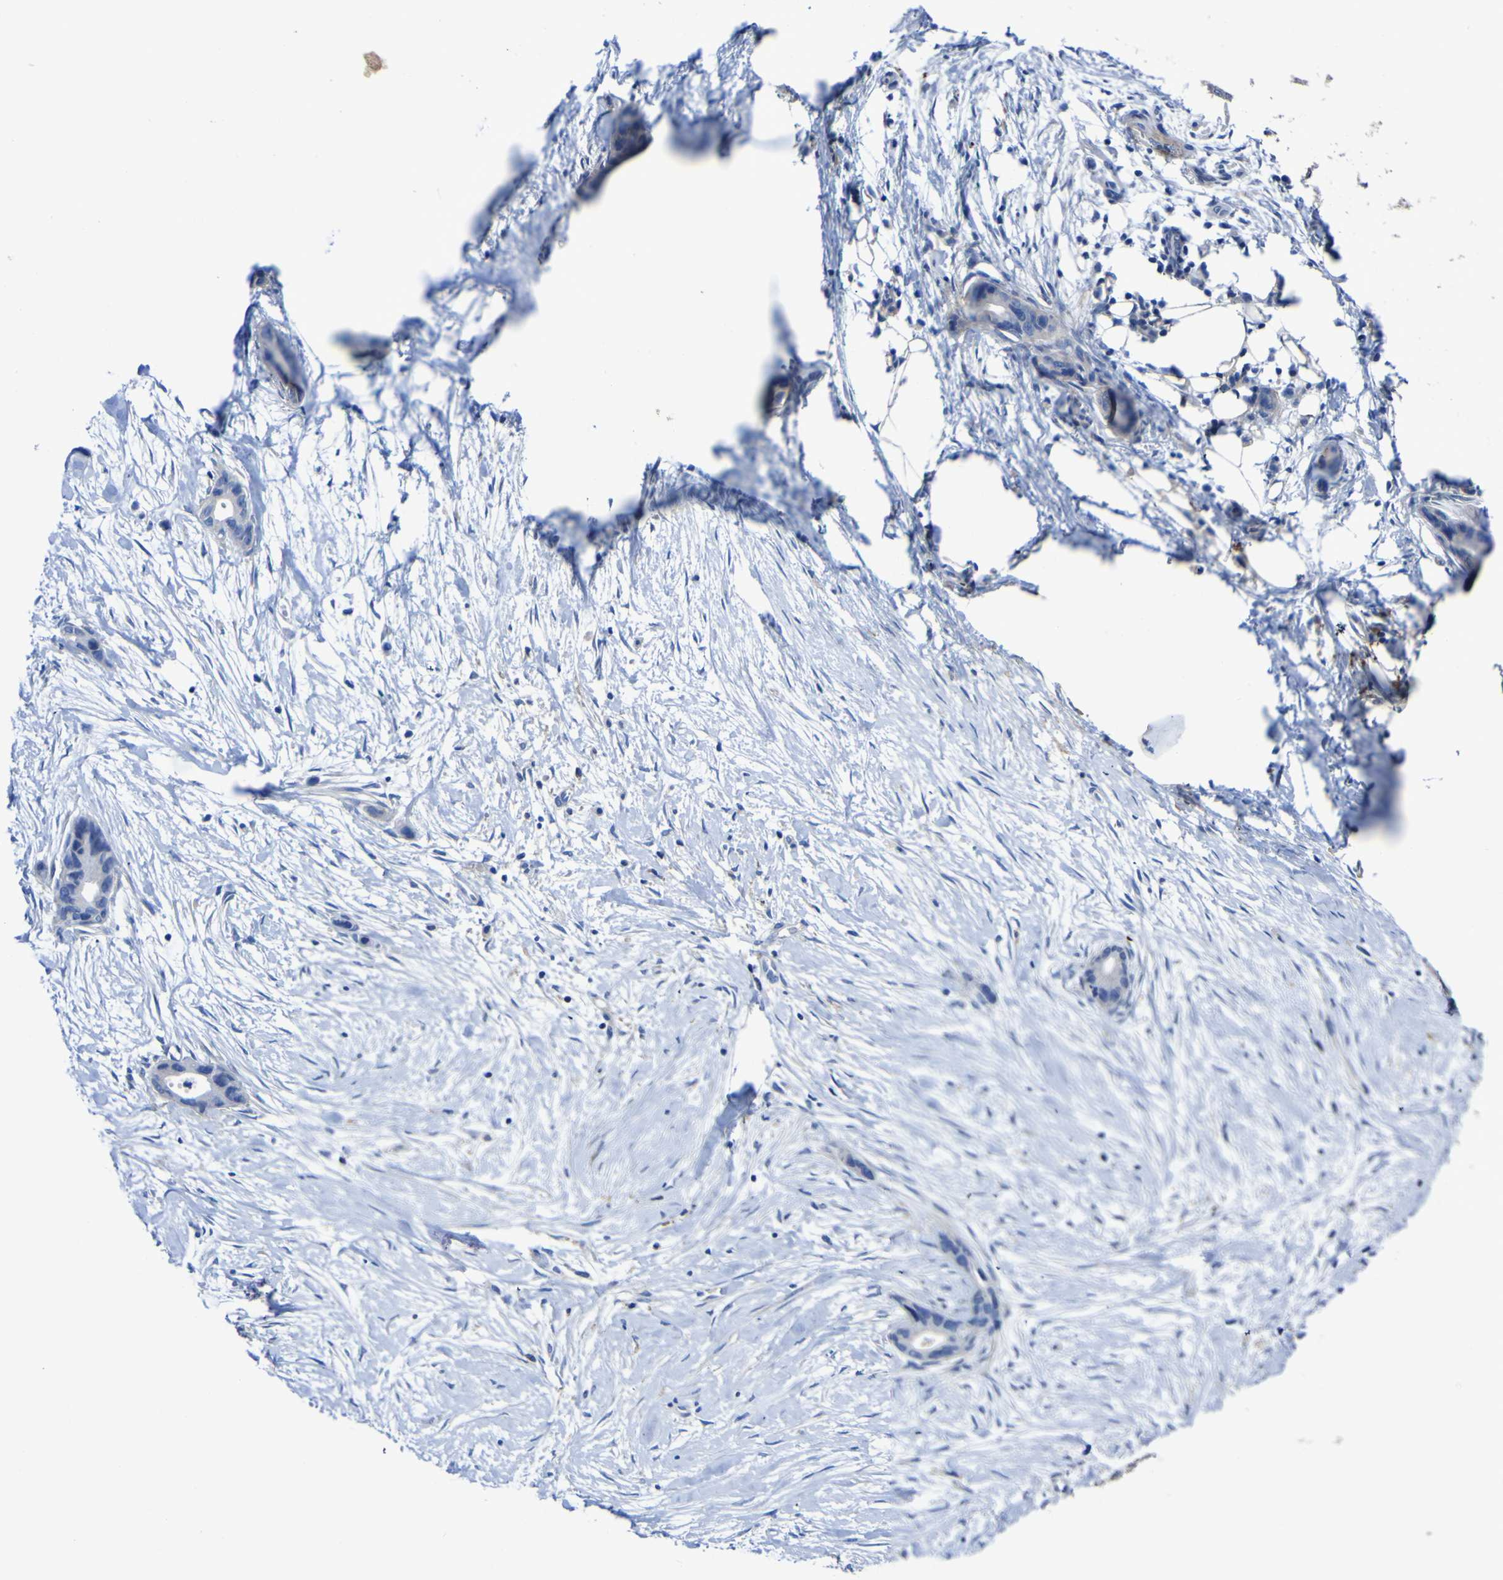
{"staining": {"intensity": "negative", "quantity": "none", "location": "none"}, "tissue": "liver cancer", "cell_type": "Tumor cells", "image_type": "cancer", "snomed": [{"axis": "morphology", "description": "Cholangiocarcinoma"}, {"axis": "topography", "description": "Liver"}], "caption": "This image is of liver cholangiocarcinoma stained with immunohistochemistry to label a protein in brown with the nuclei are counter-stained blue. There is no positivity in tumor cells. The staining was performed using DAB to visualize the protein expression in brown, while the nuclei were stained in blue with hematoxylin (Magnification: 20x).", "gene": "AGO4", "patient": {"sex": "female", "age": 55}}